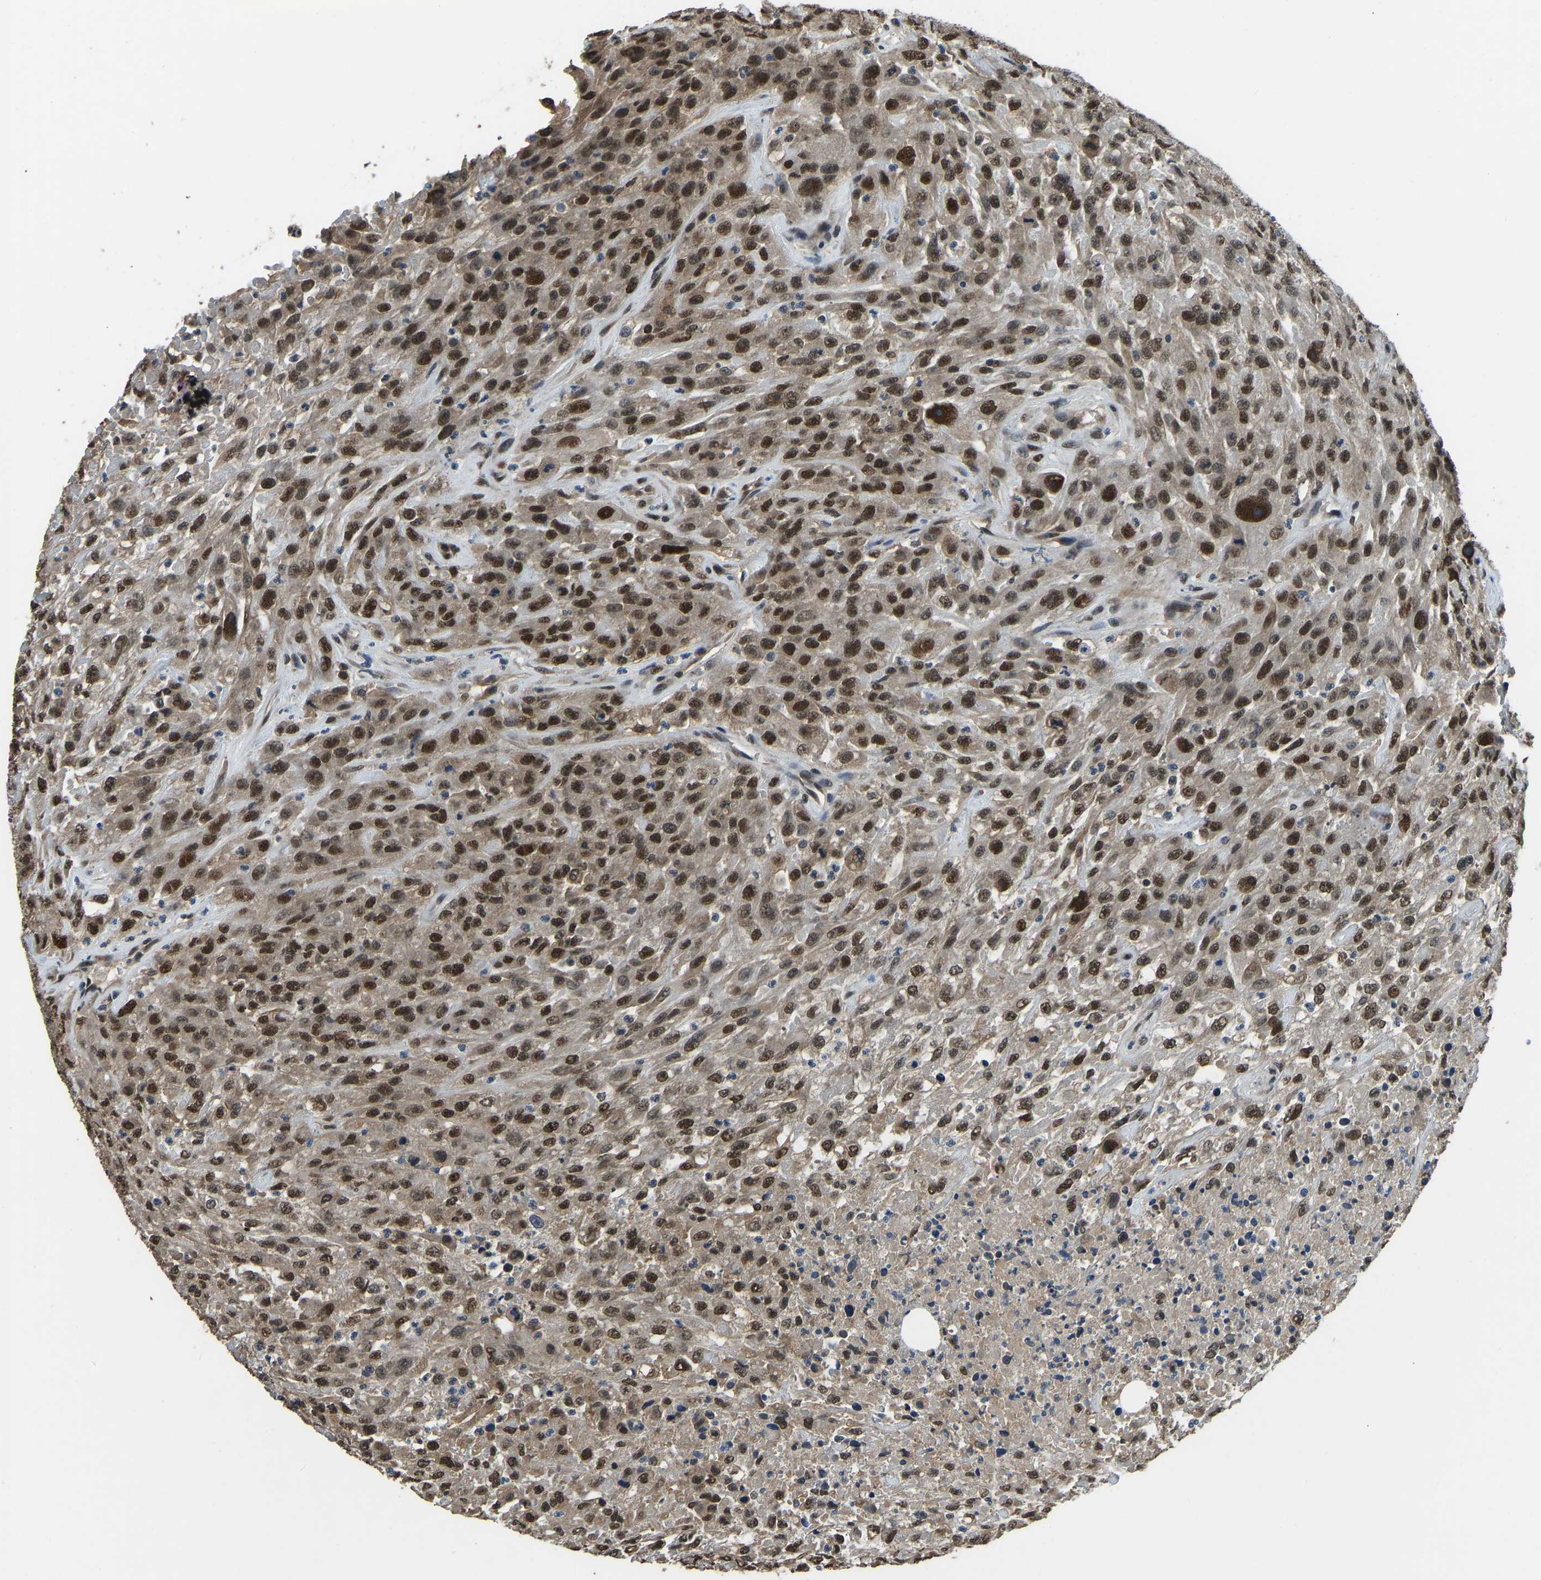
{"staining": {"intensity": "strong", "quantity": ">75%", "location": "nuclear"}, "tissue": "urothelial cancer", "cell_type": "Tumor cells", "image_type": "cancer", "snomed": [{"axis": "morphology", "description": "Urothelial carcinoma, High grade"}, {"axis": "topography", "description": "Urinary bladder"}], "caption": "About >75% of tumor cells in human urothelial cancer display strong nuclear protein staining as visualized by brown immunohistochemical staining.", "gene": "TOX4", "patient": {"sex": "male", "age": 46}}